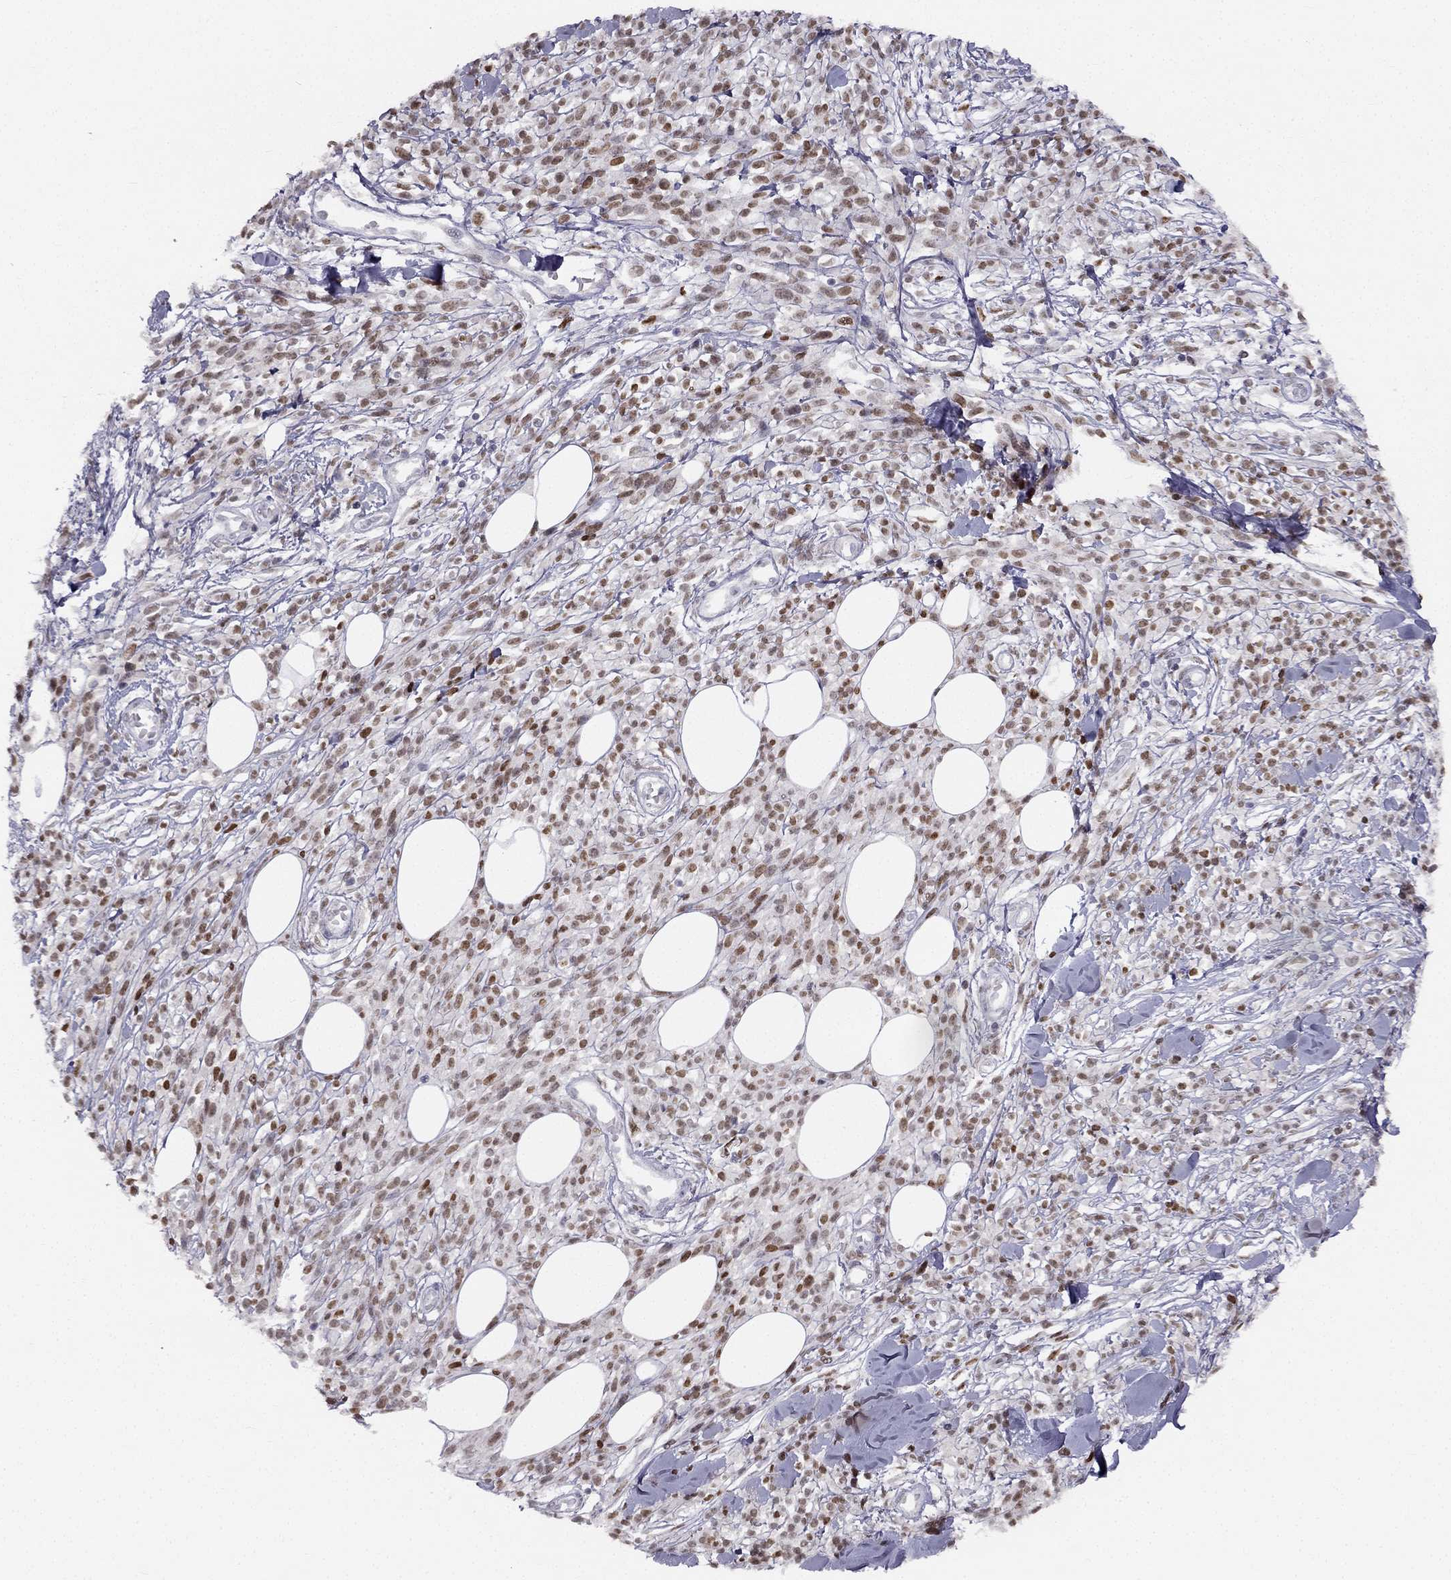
{"staining": {"intensity": "moderate", "quantity": "25%-75%", "location": "nuclear"}, "tissue": "melanoma", "cell_type": "Tumor cells", "image_type": "cancer", "snomed": [{"axis": "morphology", "description": "Malignant melanoma, NOS"}, {"axis": "topography", "description": "Skin"}, {"axis": "topography", "description": "Skin of trunk"}], "caption": "IHC of human melanoma shows medium levels of moderate nuclear positivity in approximately 25%-75% of tumor cells. The staining was performed using DAB (3,3'-diaminobenzidine) to visualize the protein expression in brown, while the nuclei were stained in blue with hematoxylin (Magnification: 20x).", "gene": "TRPS1", "patient": {"sex": "male", "age": 74}}